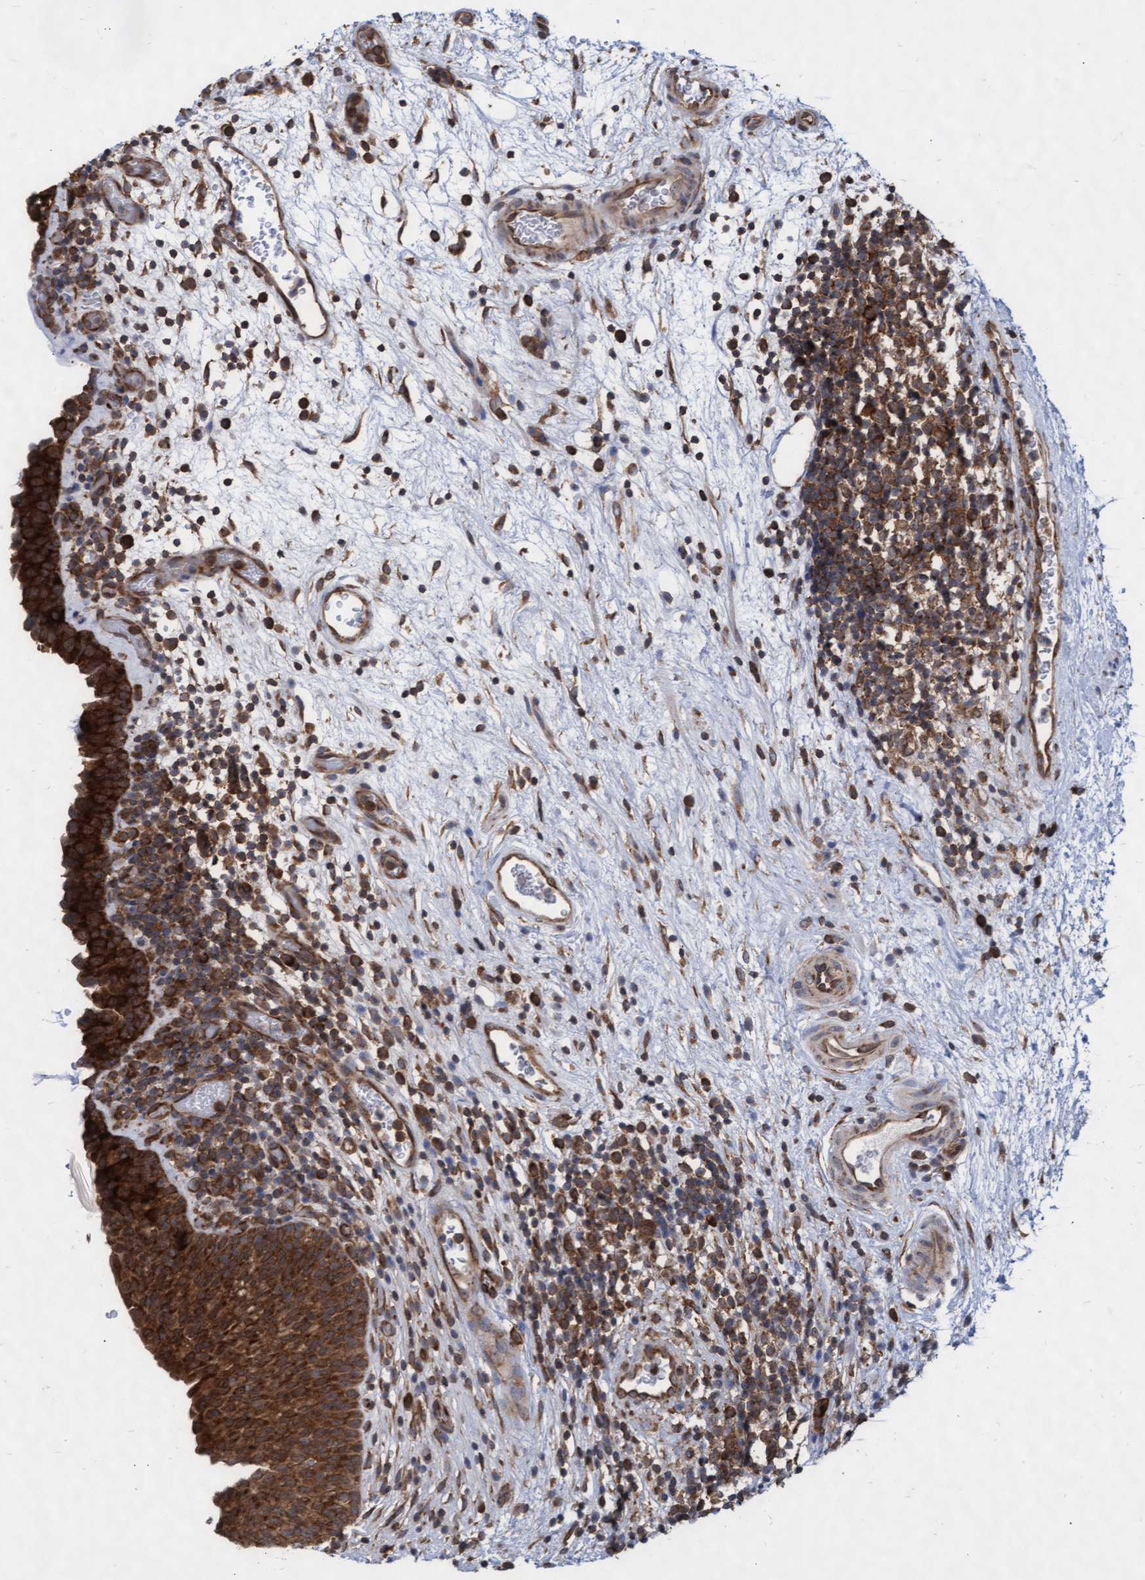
{"staining": {"intensity": "strong", "quantity": ">75%", "location": "cytoplasmic/membranous"}, "tissue": "urinary bladder", "cell_type": "Urothelial cells", "image_type": "normal", "snomed": [{"axis": "morphology", "description": "Normal tissue, NOS"}, {"axis": "topography", "description": "Urinary bladder"}], "caption": "Urinary bladder stained with DAB (3,3'-diaminobenzidine) immunohistochemistry demonstrates high levels of strong cytoplasmic/membranous positivity in approximately >75% of urothelial cells. The staining is performed using DAB brown chromogen to label protein expression. The nuclei are counter-stained blue using hematoxylin.", "gene": "ABCF2", "patient": {"sex": "male", "age": 37}}